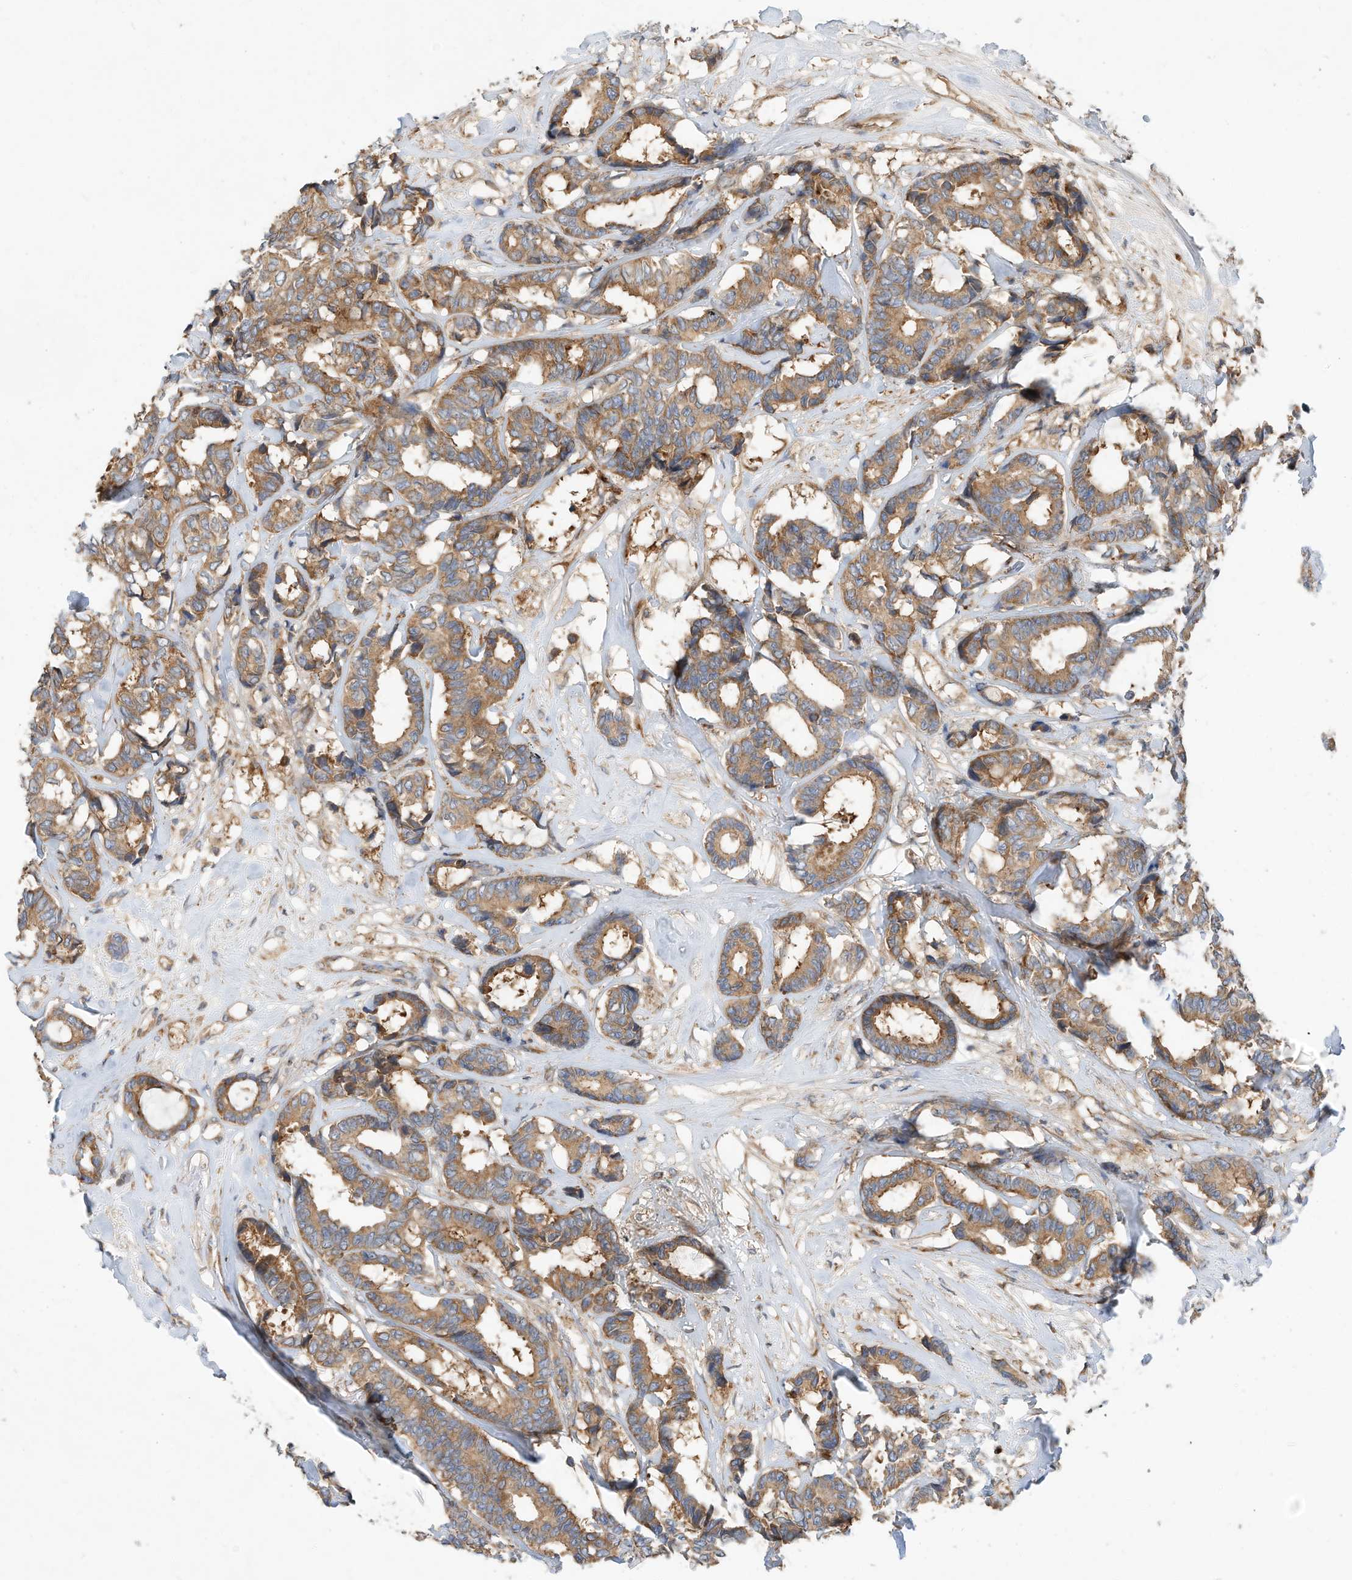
{"staining": {"intensity": "moderate", "quantity": ">75%", "location": "cytoplasmic/membranous"}, "tissue": "breast cancer", "cell_type": "Tumor cells", "image_type": "cancer", "snomed": [{"axis": "morphology", "description": "Duct carcinoma"}, {"axis": "topography", "description": "Breast"}], "caption": "IHC staining of breast cancer (invasive ductal carcinoma), which shows medium levels of moderate cytoplasmic/membranous staining in about >75% of tumor cells indicating moderate cytoplasmic/membranous protein staining. The staining was performed using DAB (3,3'-diaminobenzidine) (brown) for protein detection and nuclei were counterstained in hematoxylin (blue).", "gene": "CPAMD8", "patient": {"sex": "female", "age": 87}}